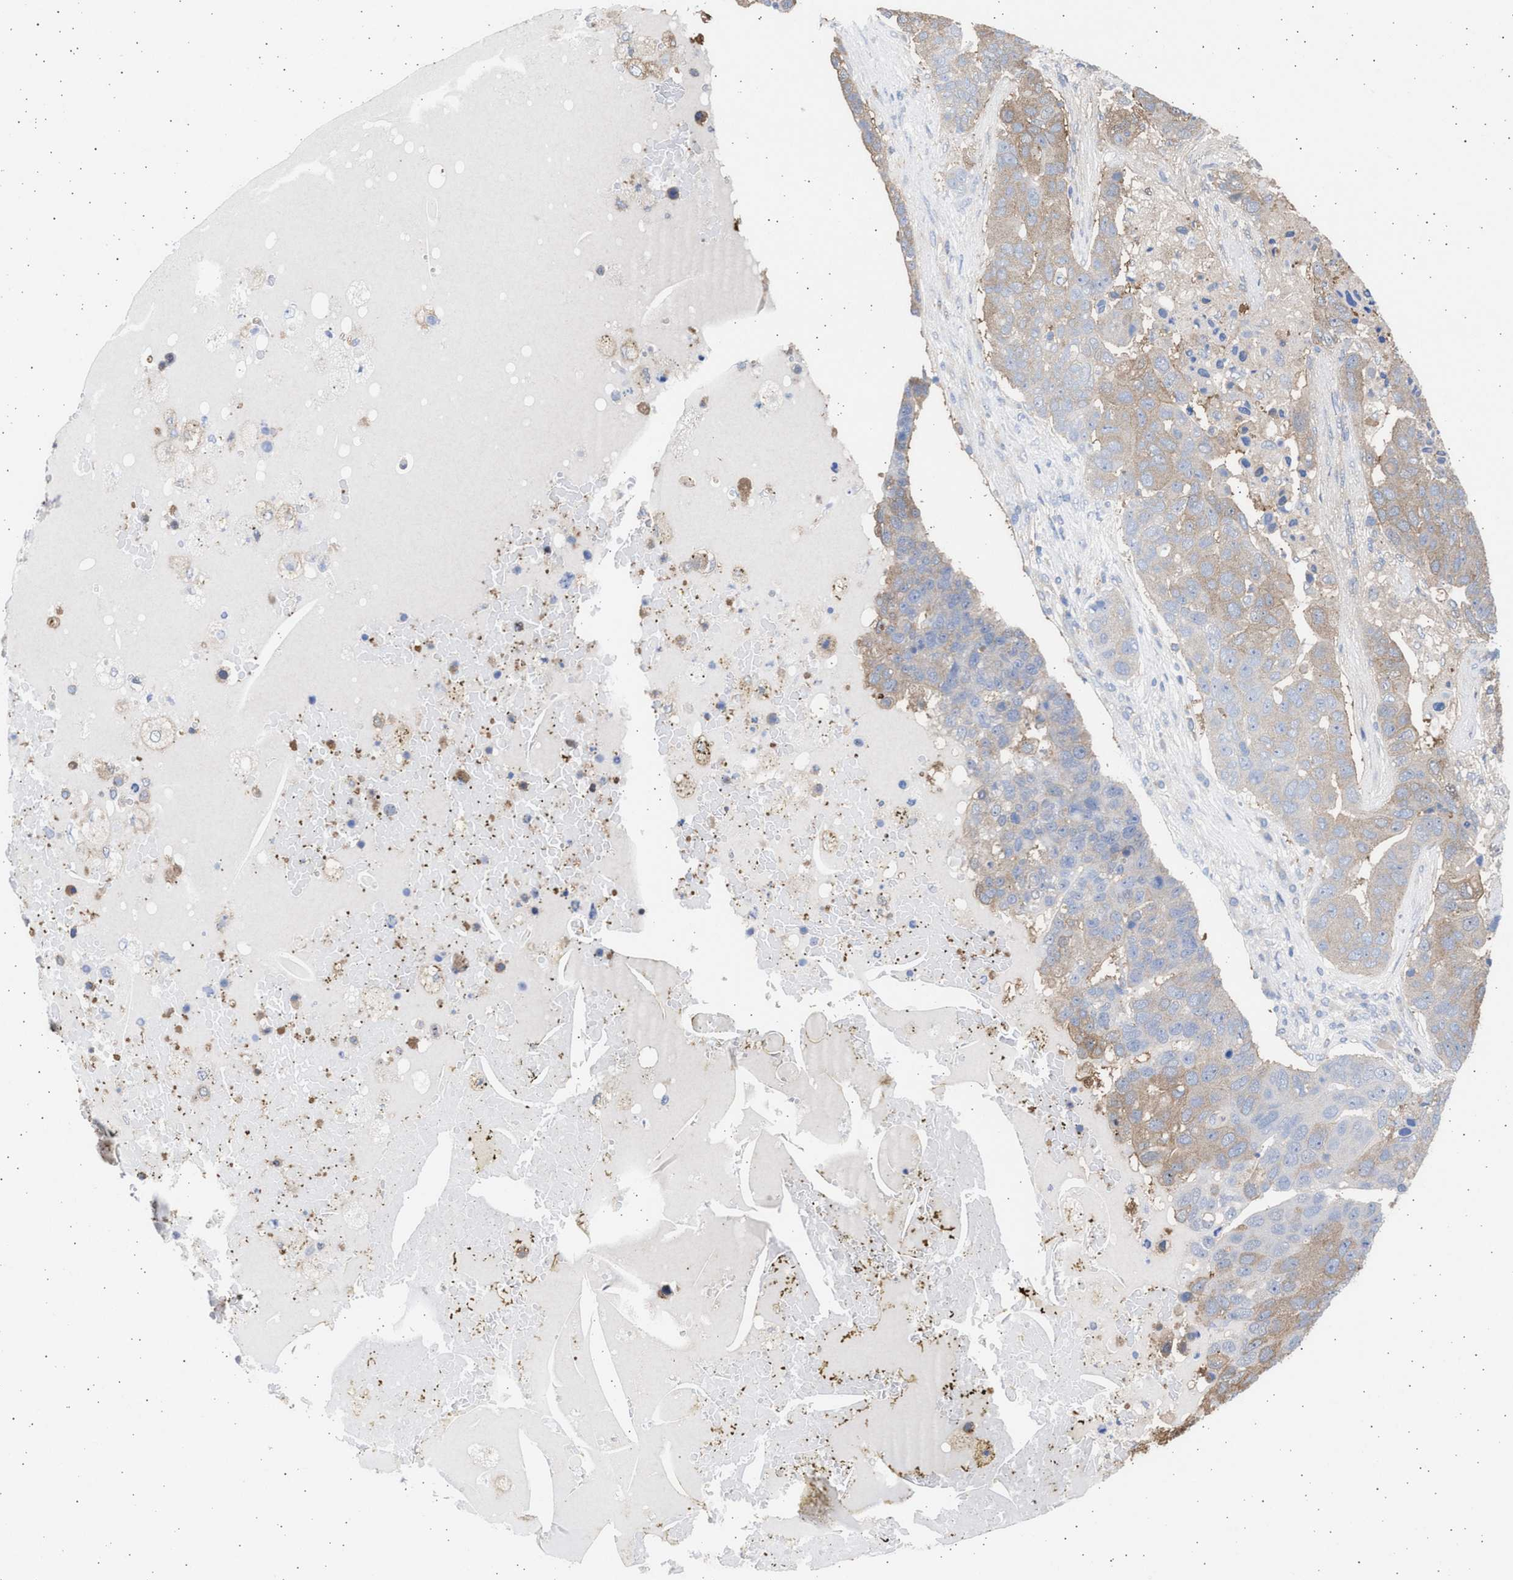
{"staining": {"intensity": "weak", "quantity": "25%-75%", "location": "cytoplasmic/membranous"}, "tissue": "pancreatic cancer", "cell_type": "Tumor cells", "image_type": "cancer", "snomed": [{"axis": "morphology", "description": "Adenocarcinoma, NOS"}, {"axis": "topography", "description": "Pancreas"}], "caption": "Immunohistochemical staining of human pancreatic cancer displays low levels of weak cytoplasmic/membranous staining in about 25%-75% of tumor cells.", "gene": "ALDOC", "patient": {"sex": "female", "age": 61}}